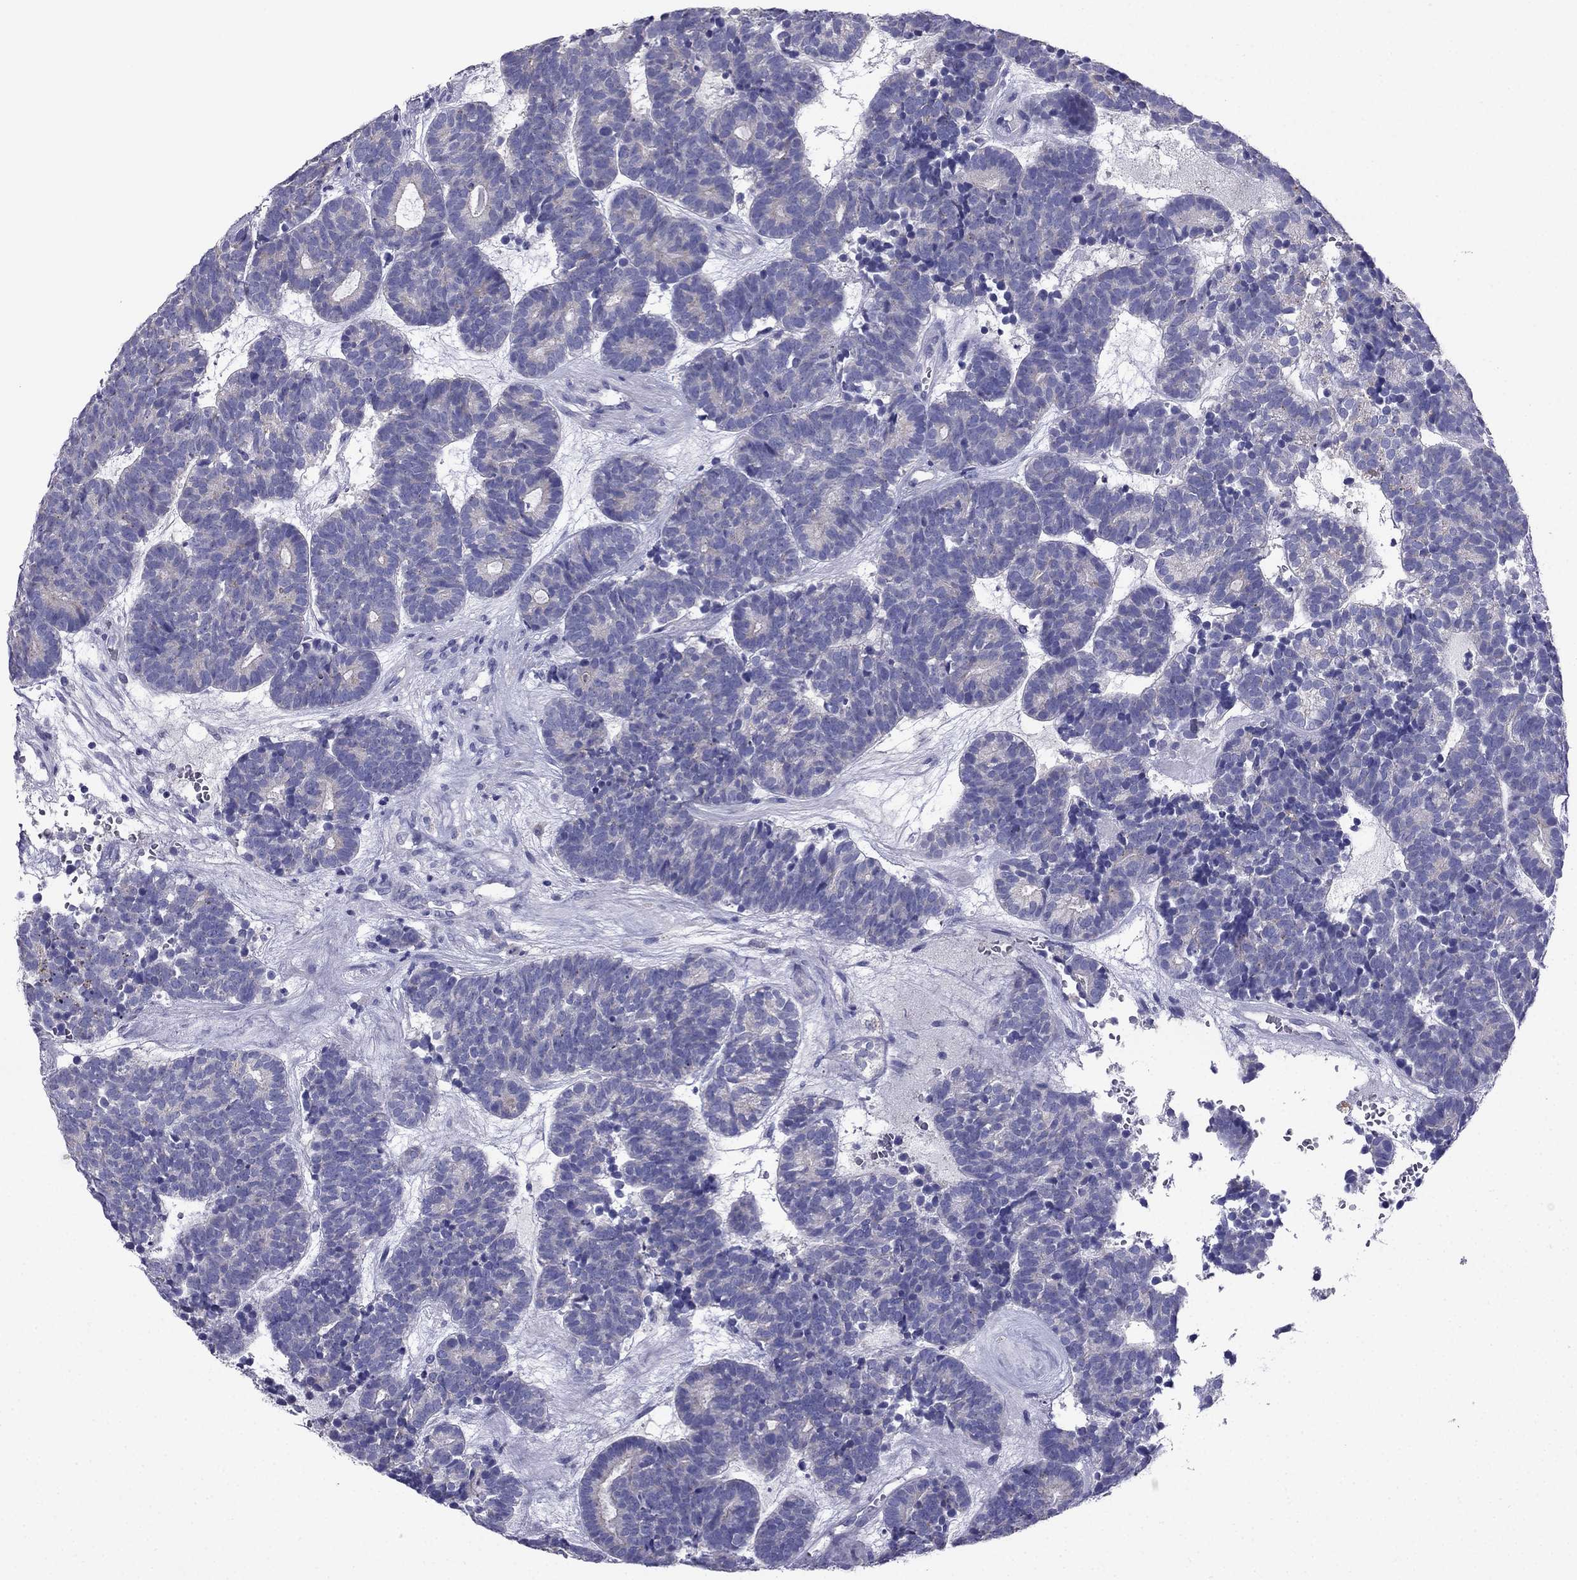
{"staining": {"intensity": "negative", "quantity": "none", "location": "none"}, "tissue": "head and neck cancer", "cell_type": "Tumor cells", "image_type": "cancer", "snomed": [{"axis": "morphology", "description": "Adenocarcinoma, NOS"}, {"axis": "topography", "description": "Head-Neck"}], "caption": "This is an immunohistochemistry (IHC) micrograph of human head and neck cancer (adenocarcinoma). There is no expression in tumor cells.", "gene": "PTH", "patient": {"sex": "female", "age": 81}}